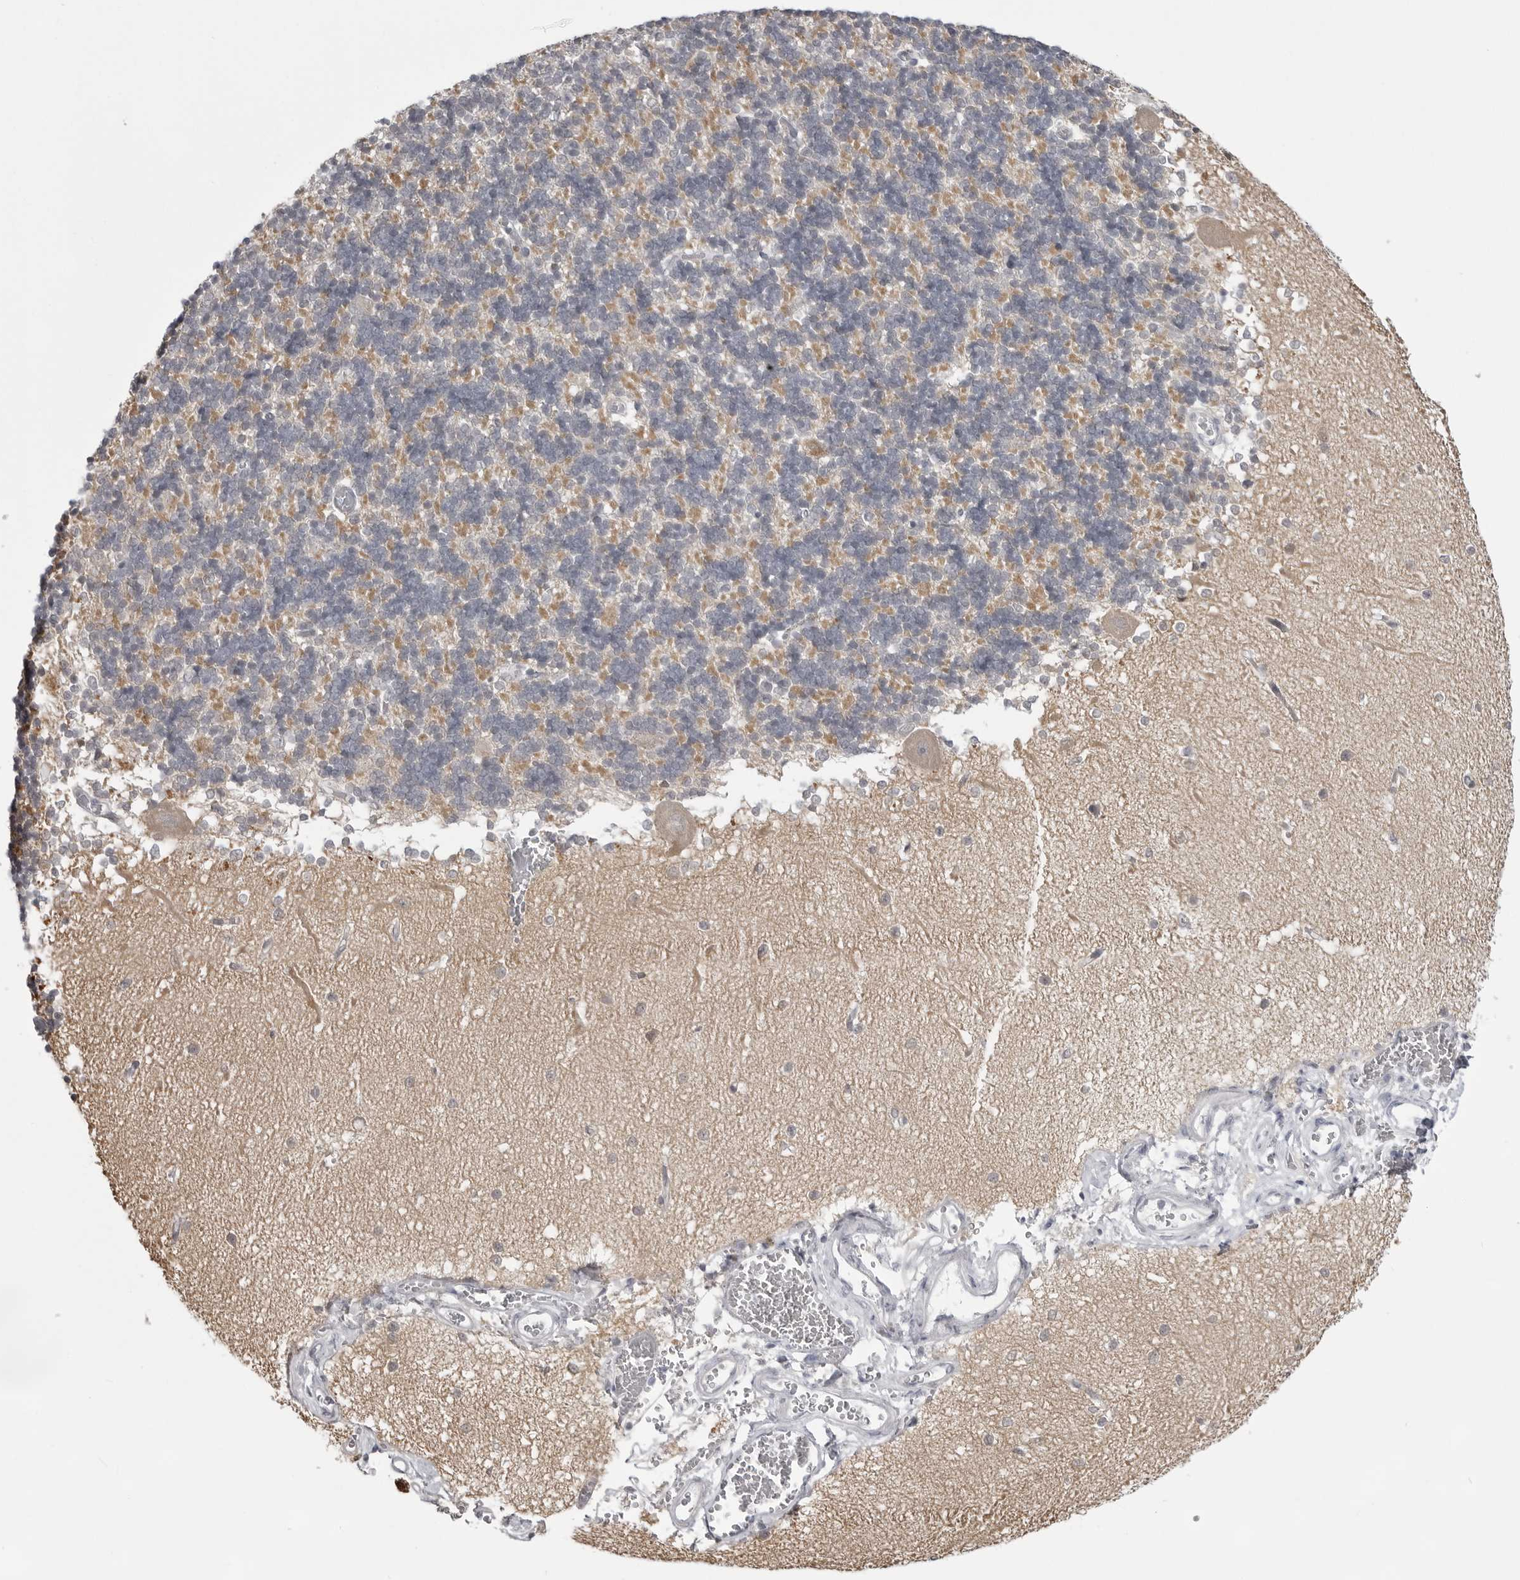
{"staining": {"intensity": "negative", "quantity": "none", "location": "none"}, "tissue": "cerebellum", "cell_type": "Cells in granular layer", "image_type": "normal", "snomed": [{"axis": "morphology", "description": "Normal tissue, NOS"}, {"axis": "topography", "description": "Cerebellum"}], "caption": "There is no significant positivity in cells in granular layer of cerebellum. The staining was performed using DAB (3,3'-diaminobenzidine) to visualize the protein expression in brown, while the nuclei were stained in blue with hematoxylin (Magnification: 20x).", "gene": "FH", "patient": {"sex": "male", "age": 37}}